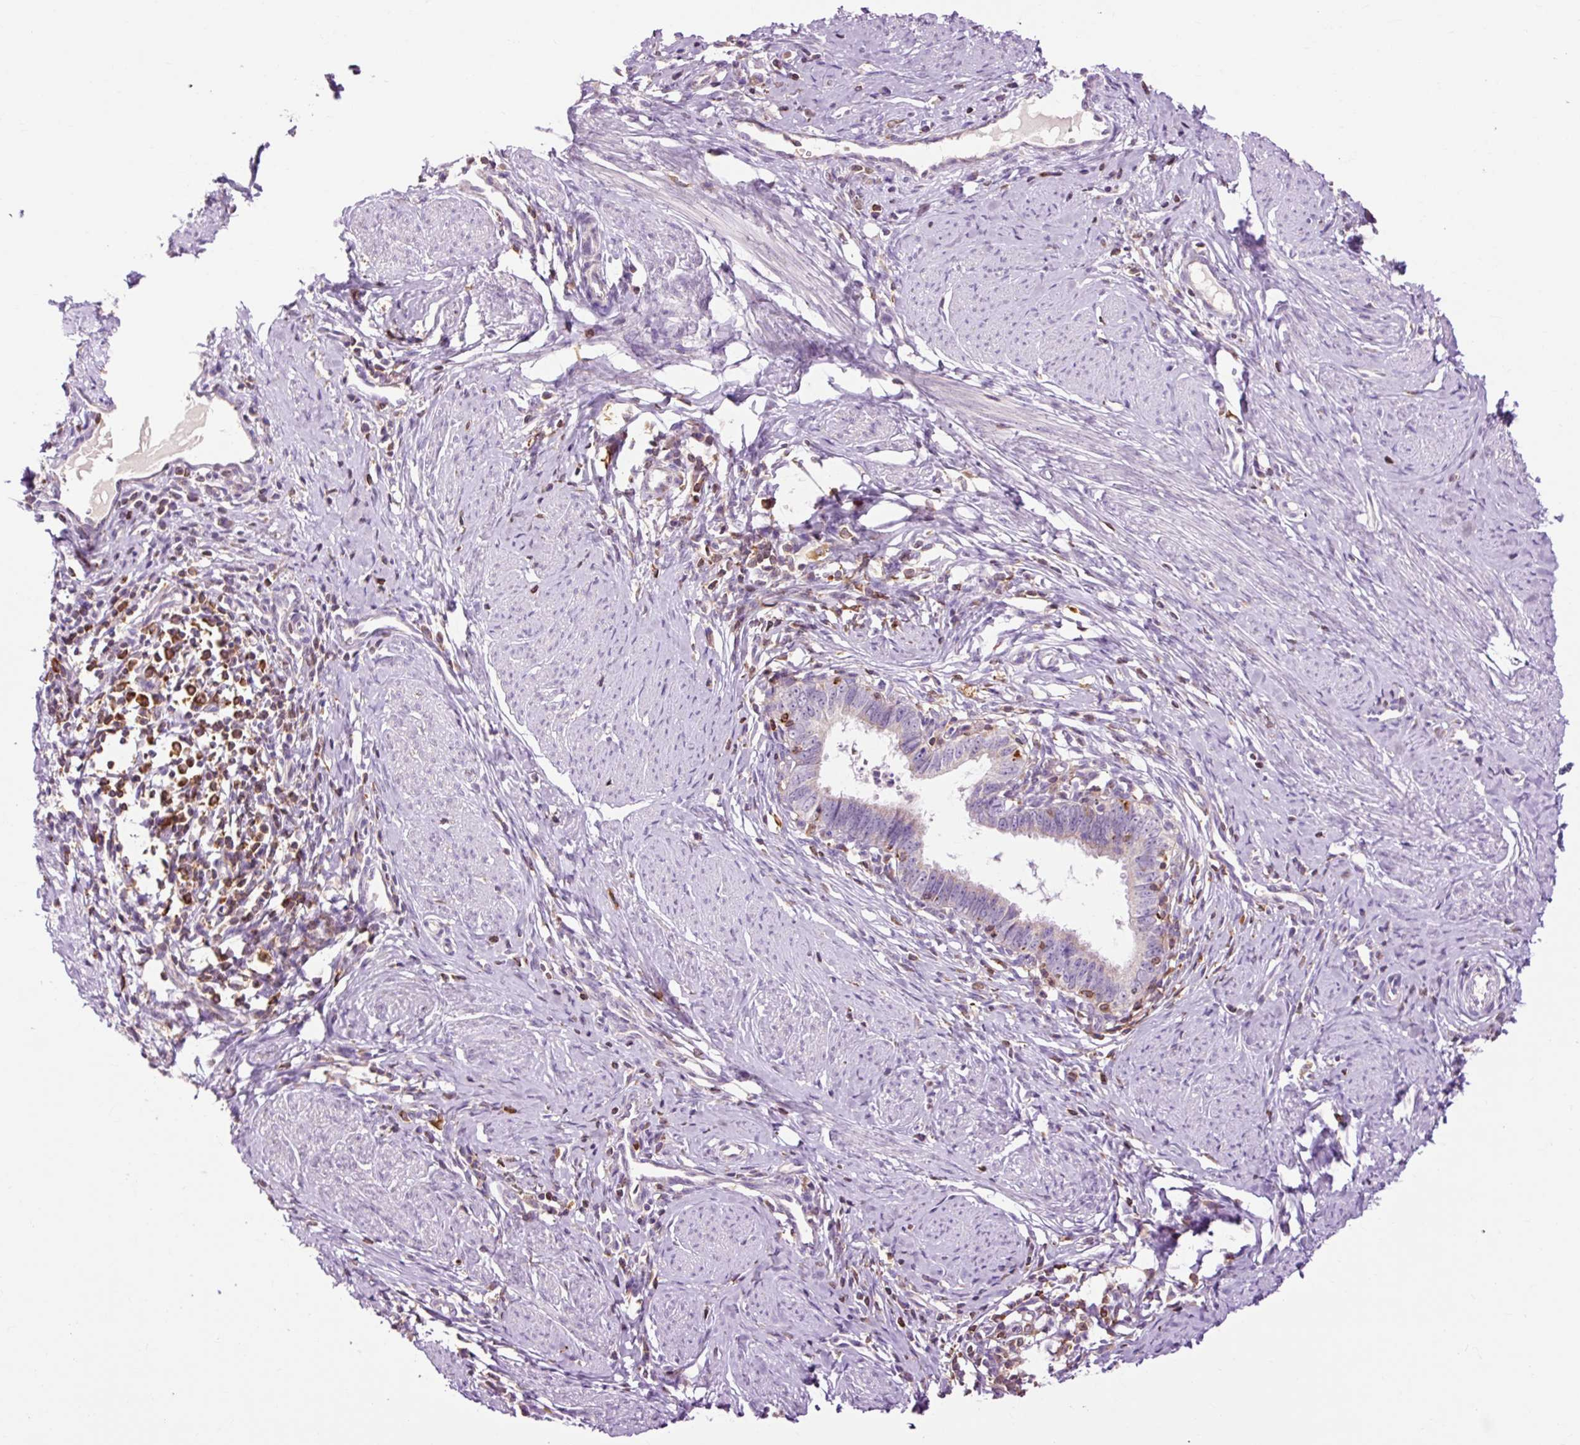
{"staining": {"intensity": "negative", "quantity": "none", "location": "none"}, "tissue": "cervical cancer", "cell_type": "Tumor cells", "image_type": "cancer", "snomed": [{"axis": "morphology", "description": "Adenocarcinoma, NOS"}, {"axis": "topography", "description": "Cervix"}], "caption": "Tumor cells show no significant protein positivity in cervical cancer.", "gene": "CD83", "patient": {"sex": "female", "age": 36}}